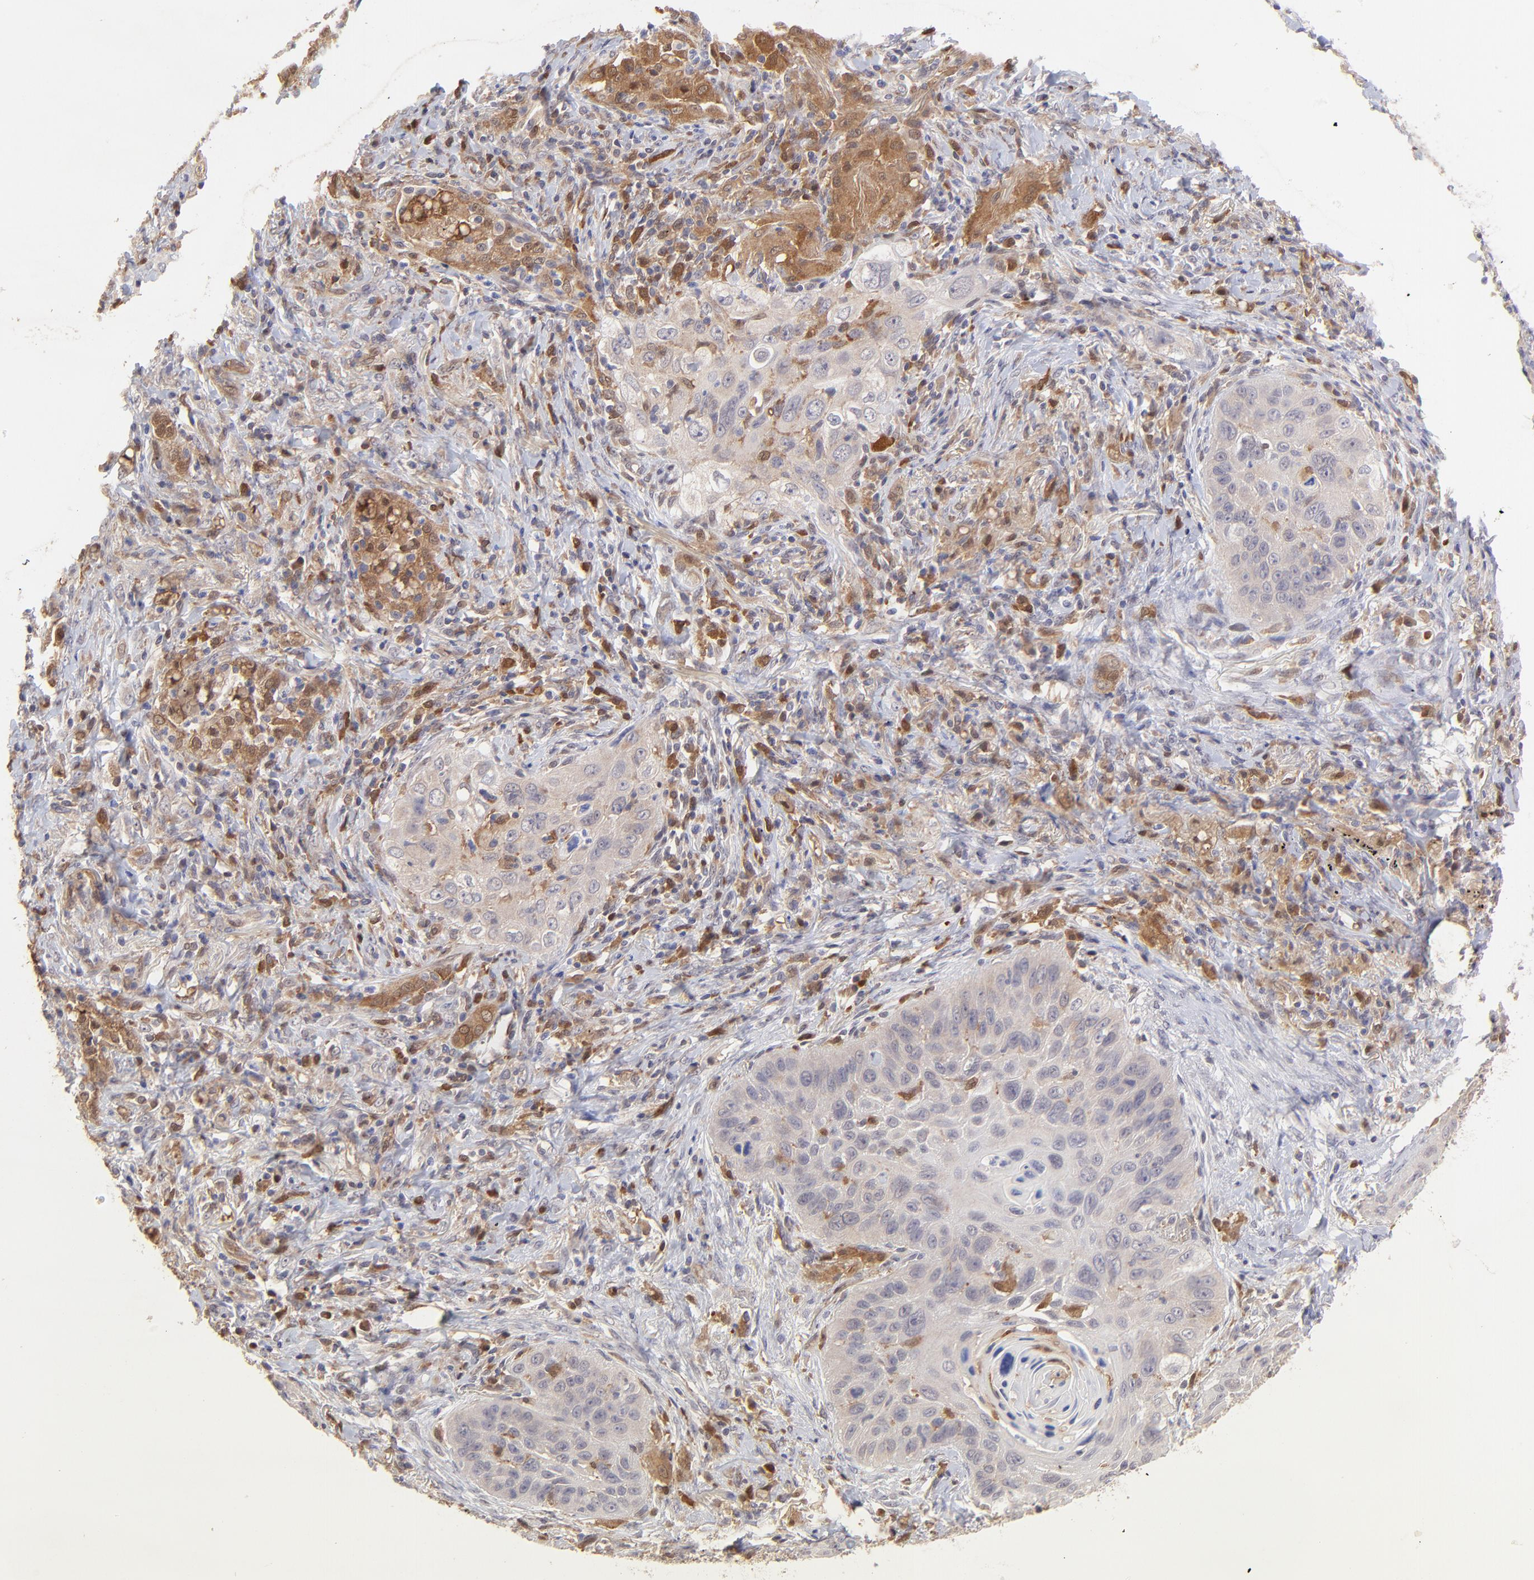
{"staining": {"intensity": "weak", "quantity": ">75%", "location": "cytoplasmic/membranous"}, "tissue": "lung cancer", "cell_type": "Tumor cells", "image_type": "cancer", "snomed": [{"axis": "morphology", "description": "Squamous cell carcinoma, NOS"}, {"axis": "topography", "description": "Lung"}], "caption": "Immunohistochemical staining of lung cancer exhibits weak cytoplasmic/membranous protein staining in about >75% of tumor cells.", "gene": "HYAL1", "patient": {"sex": "female", "age": 67}}